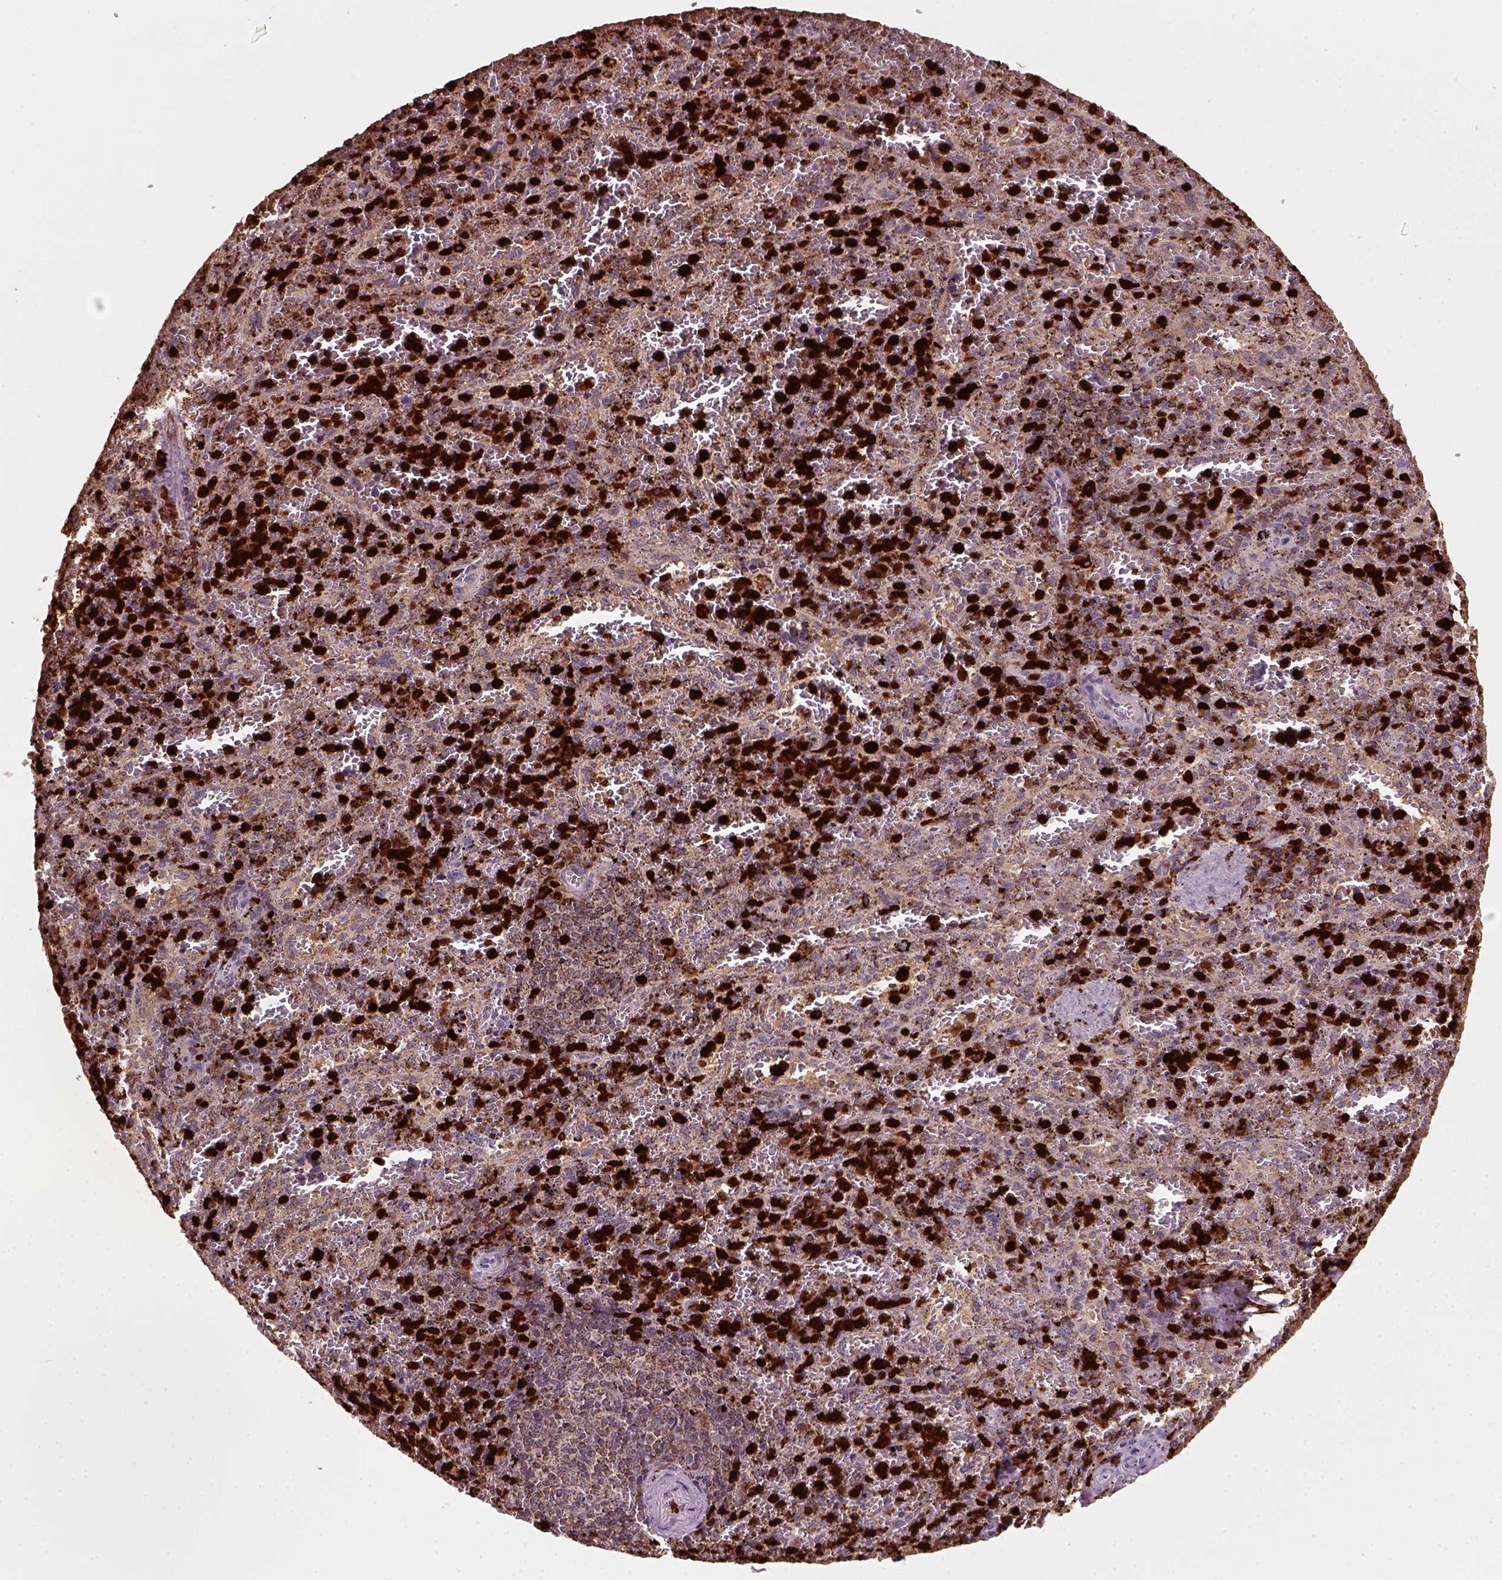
{"staining": {"intensity": "strong", "quantity": ">75%", "location": "cytoplasmic/membranous"}, "tissue": "spleen", "cell_type": "Cells in red pulp", "image_type": "normal", "snomed": [{"axis": "morphology", "description": "Normal tissue, NOS"}, {"axis": "topography", "description": "Spleen"}], "caption": "A brown stain highlights strong cytoplasmic/membranous positivity of a protein in cells in red pulp of normal spleen.", "gene": "NUDT16L1", "patient": {"sex": "female", "age": 50}}